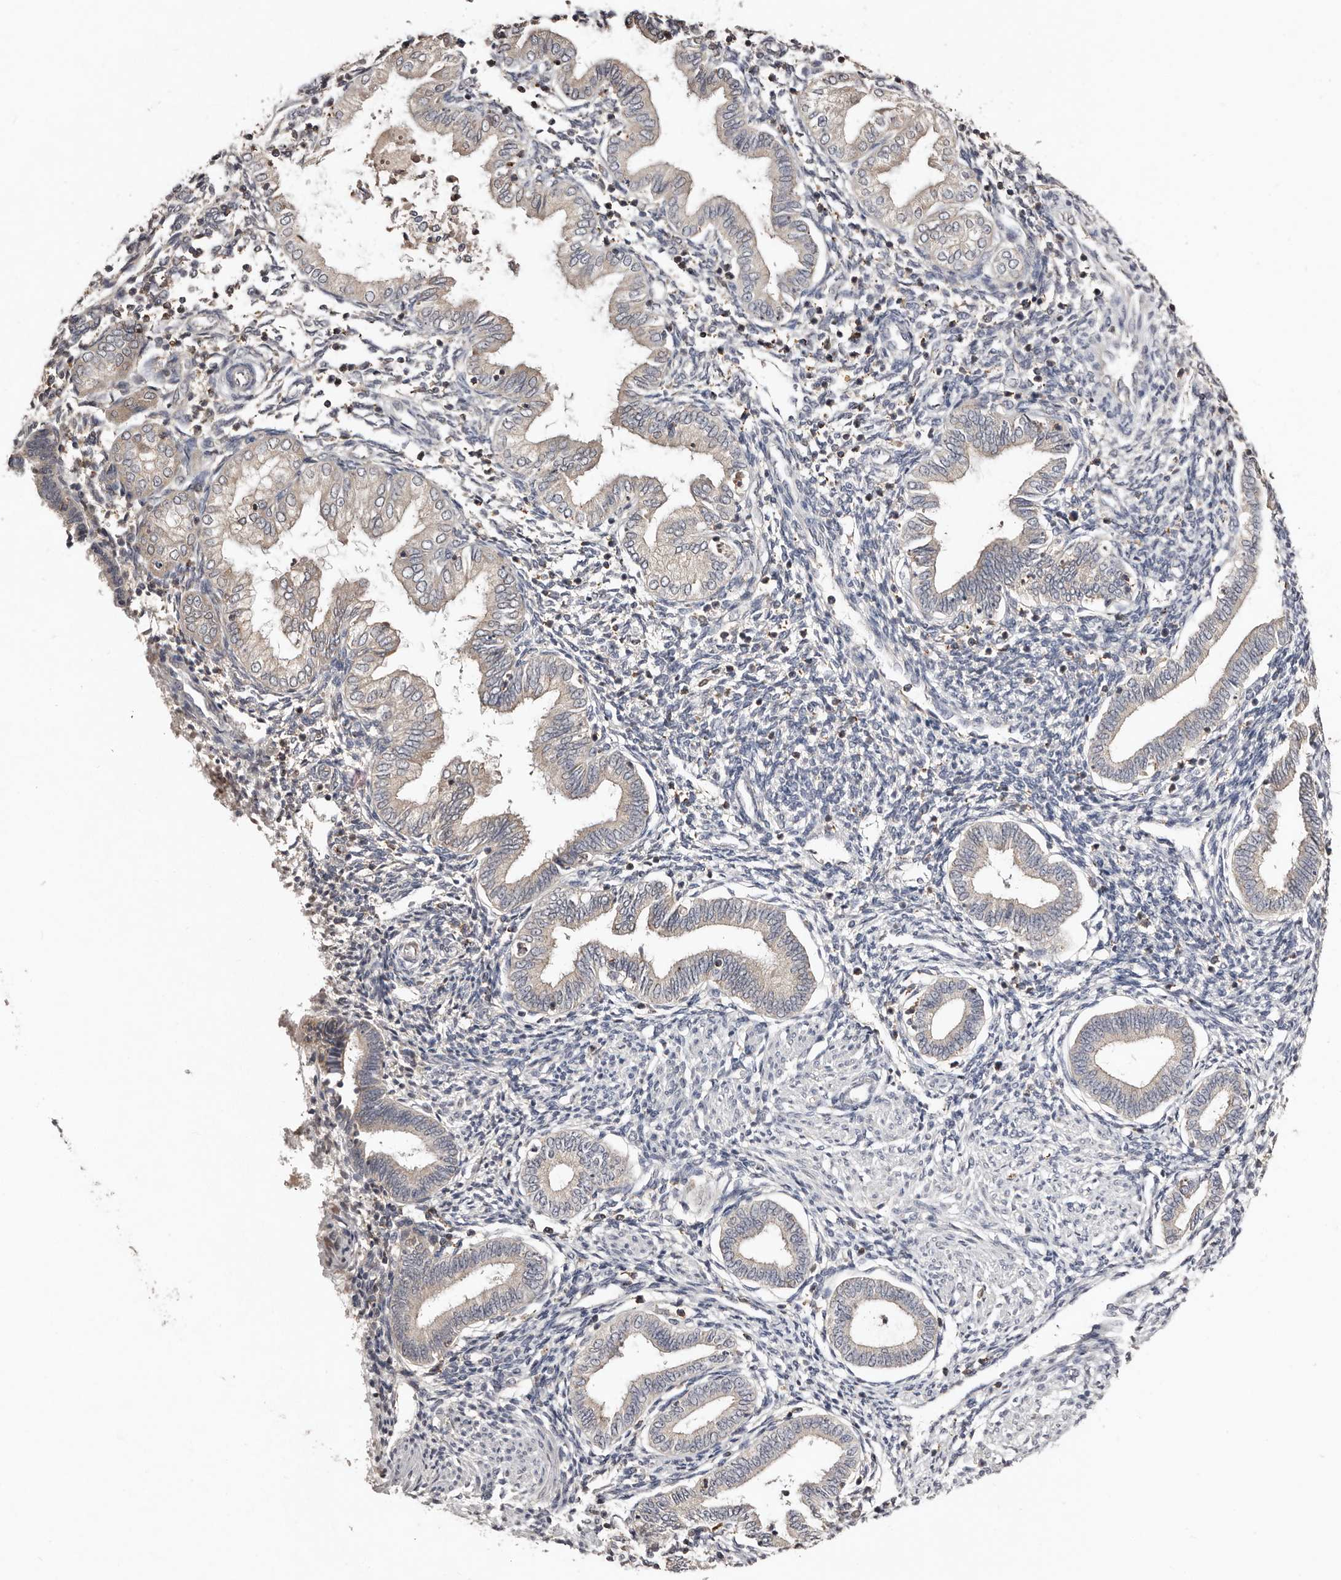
{"staining": {"intensity": "negative", "quantity": "none", "location": "none"}, "tissue": "endometrium", "cell_type": "Cells in endometrial stroma", "image_type": "normal", "snomed": [{"axis": "morphology", "description": "Normal tissue, NOS"}, {"axis": "topography", "description": "Endometrium"}], "caption": "High power microscopy micrograph of an immunohistochemistry (IHC) histopathology image of normal endometrium, revealing no significant staining in cells in endometrial stroma. The staining is performed using DAB (3,3'-diaminobenzidine) brown chromogen with nuclei counter-stained in using hematoxylin.", "gene": "SLC39A2", "patient": {"sex": "female", "age": 53}}